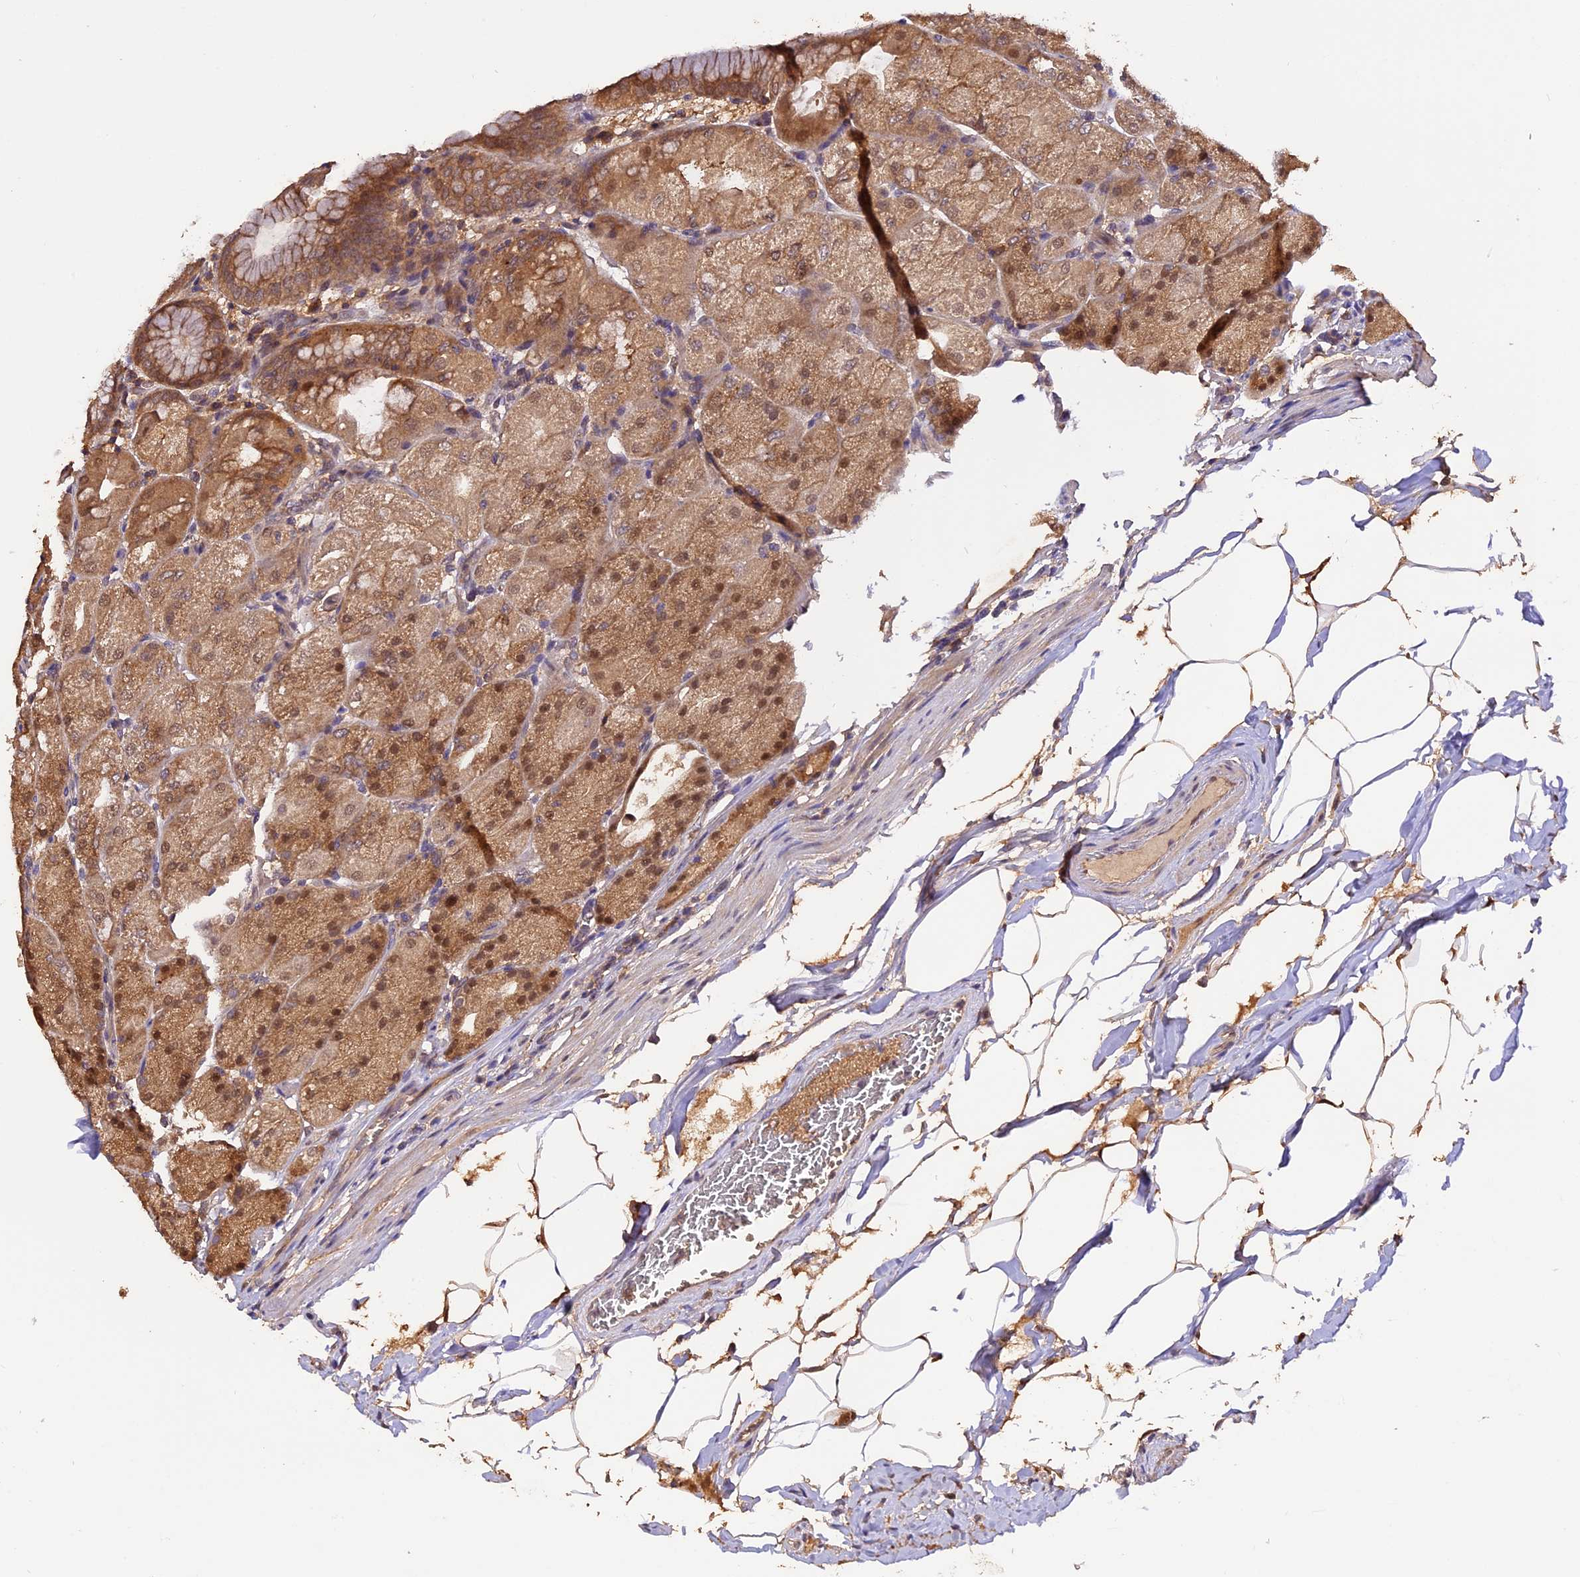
{"staining": {"intensity": "moderate", "quantity": ">75%", "location": "cytoplasmic/membranous,nuclear"}, "tissue": "stomach", "cell_type": "Glandular cells", "image_type": "normal", "snomed": [{"axis": "morphology", "description": "Normal tissue, NOS"}, {"axis": "topography", "description": "Stomach, upper"}, {"axis": "topography", "description": "Stomach, lower"}], "caption": "Protein staining of unremarkable stomach demonstrates moderate cytoplasmic/membranous,nuclear expression in approximately >75% of glandular cells.", "gene": "TRMT1", "patient": {"sex": "male", "age": 62}}